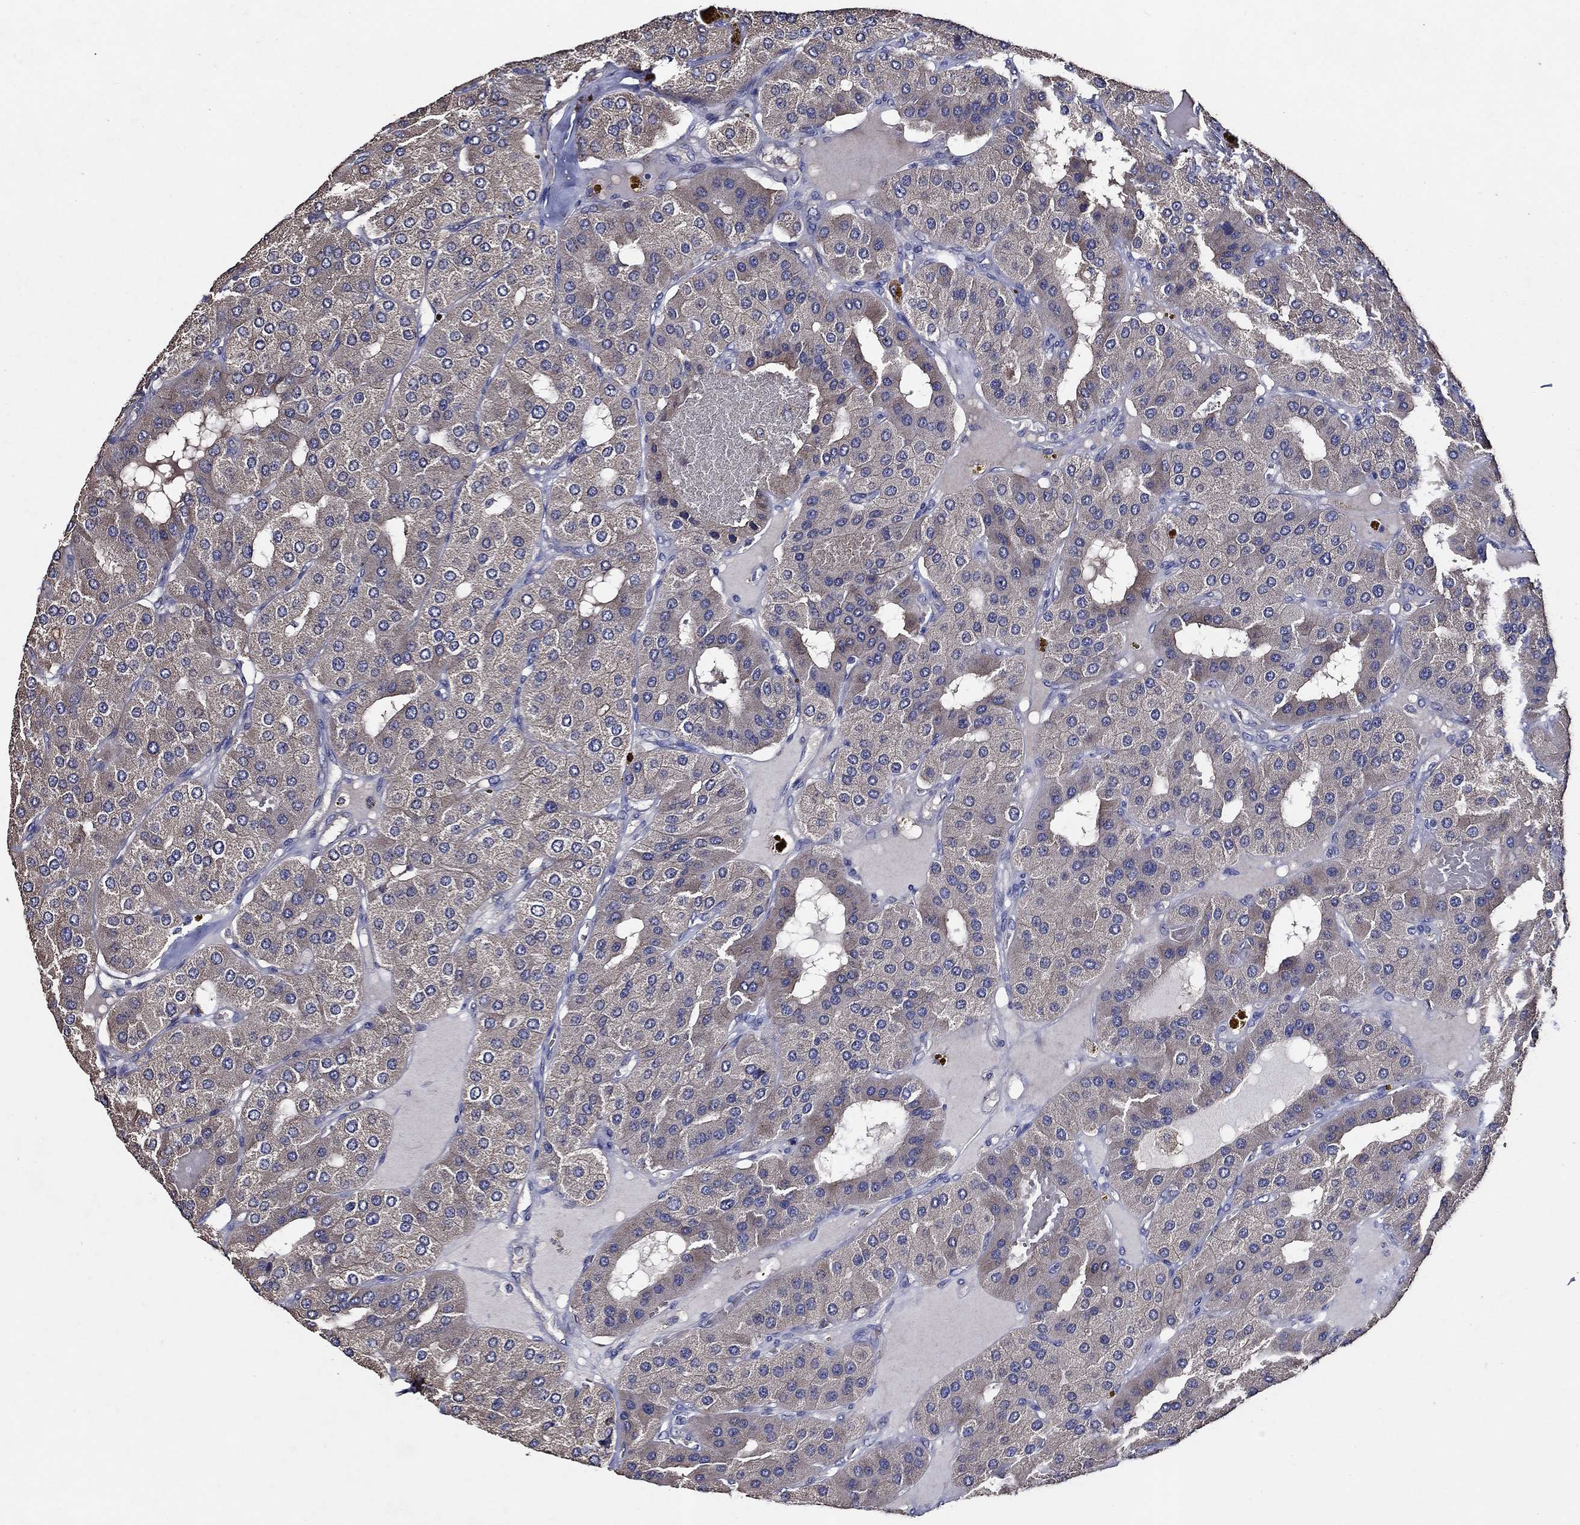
{"staining": {"intensity": "weak", "quantity": "25%-75%", "location": "cytoplasmic/membranous"}, "tissue": "parathyroid gland", "cell_type": "Glandular cells", "image_type": "normal", "snomed": [{"axis": "morphology", "description": "Normal tissue, NOS"}, {"axis": "morphology", "description": "Adenoma, NOS"}, {"axis": "topography", "description": "Parathyroid gland"}], "caption": "IHC staining of benign parathyroid gland, which demonstrates low levels of weak cytoplasmic/membranous expression in about 25%-75% of glandular cells indicating weak cytoplasmic/membranous protein expression. The staining was performed using DAB (3,3'-diaminobenzidine) (brown) for protein detection and nuclei were counterstained in hematoxylin (blue).", "gene": "HAP1", "patient": {"sex": "female", "age": 86}}